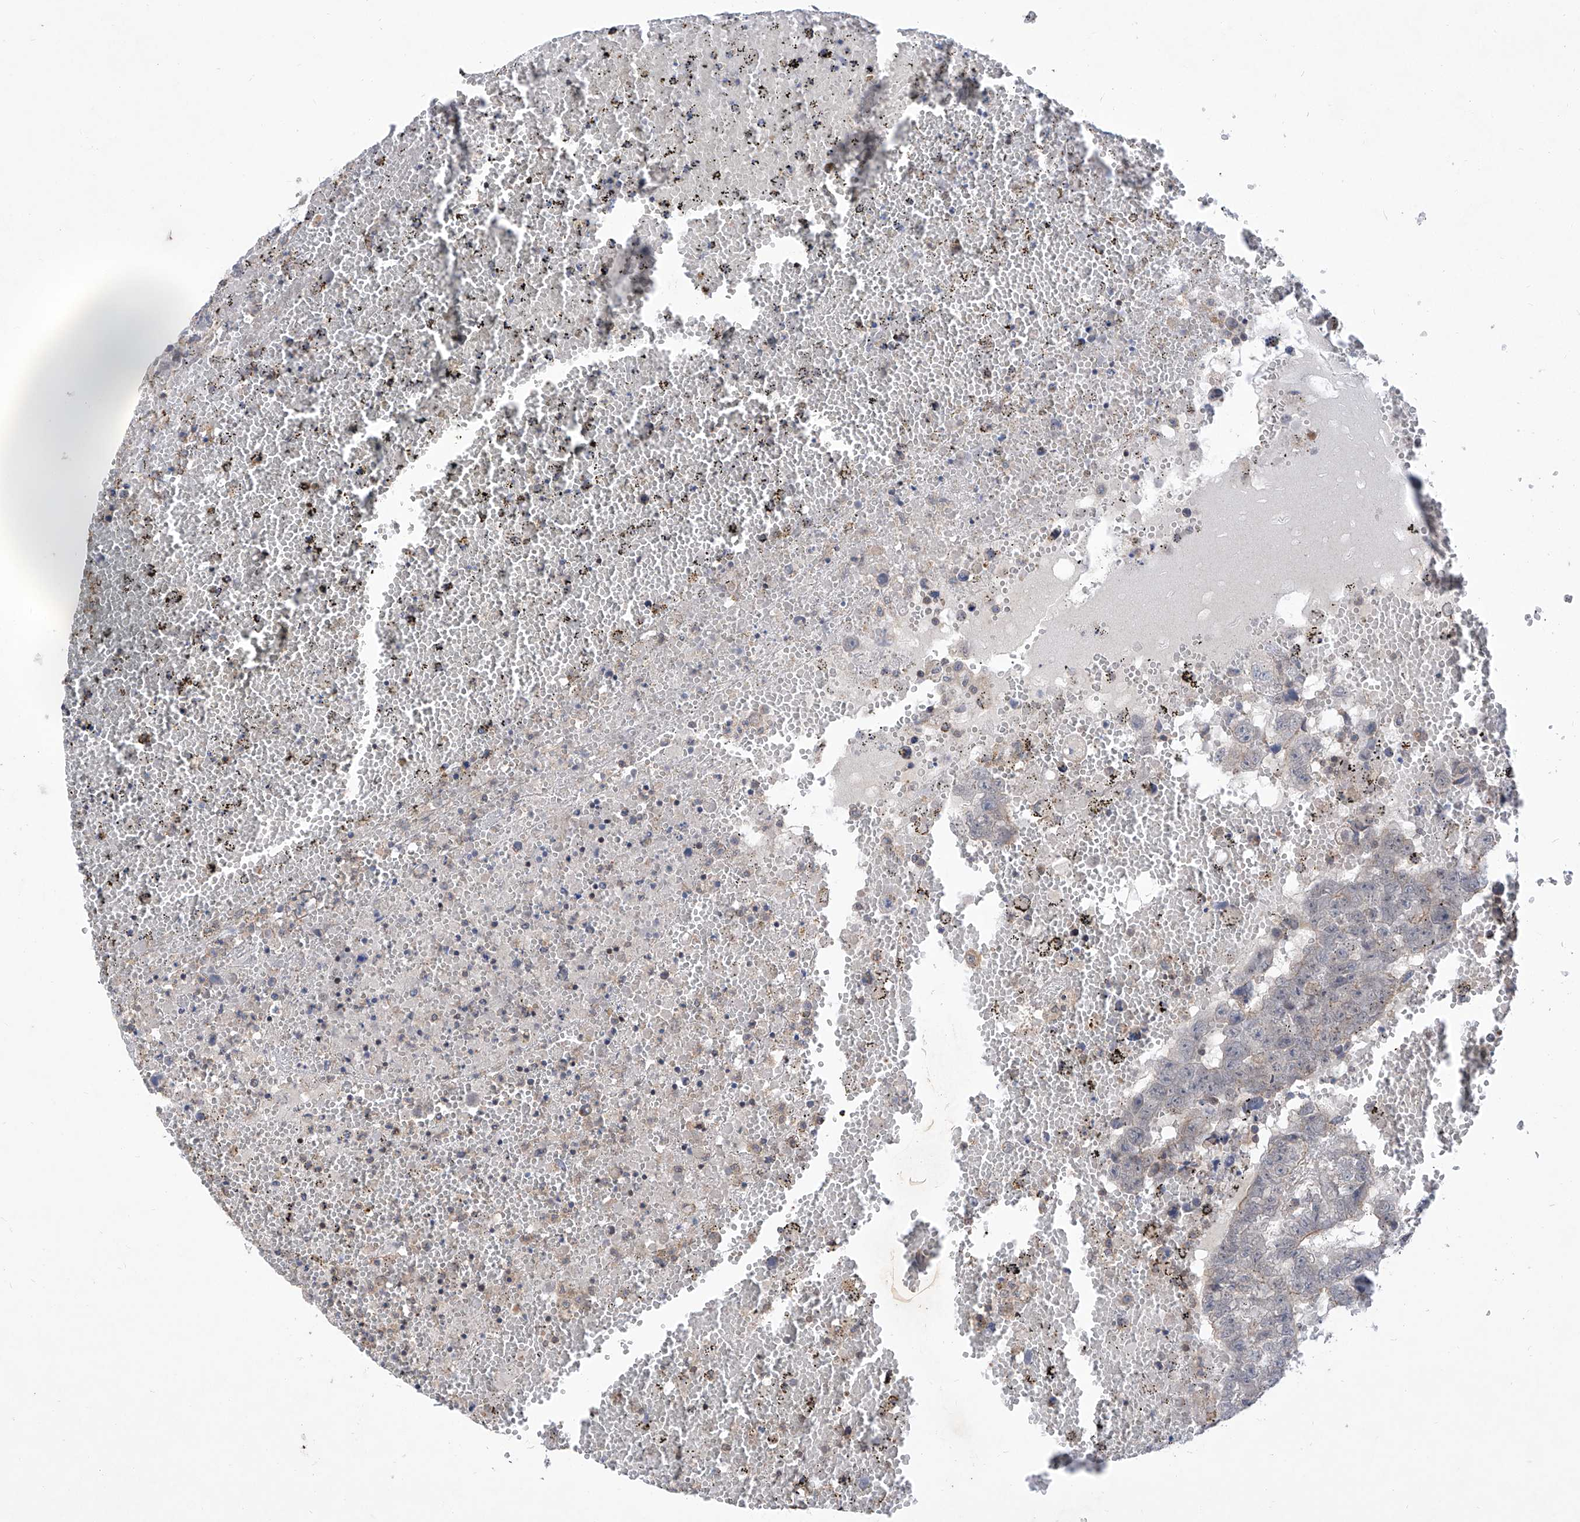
{"staining": {"intensity": "weak", "quantity": "<25%", "location": "cytoplasmic/membranous"}, "tissue": "testis cancer", "cell_type": "Tumor cells", "image_type": "cancer", "snomed": [{"axis": "morphology", "description": "Carcinoma, Embryonal, NOS"}, {"axis": "topography", "description": "Testis"}], "caption": "A micrograph of testis embryonal carcinoma stained for a protein exhibits no brown staining in tumor cells.", "gene": "KIFC2", "patient": {"sex": "male", "age": 25}}